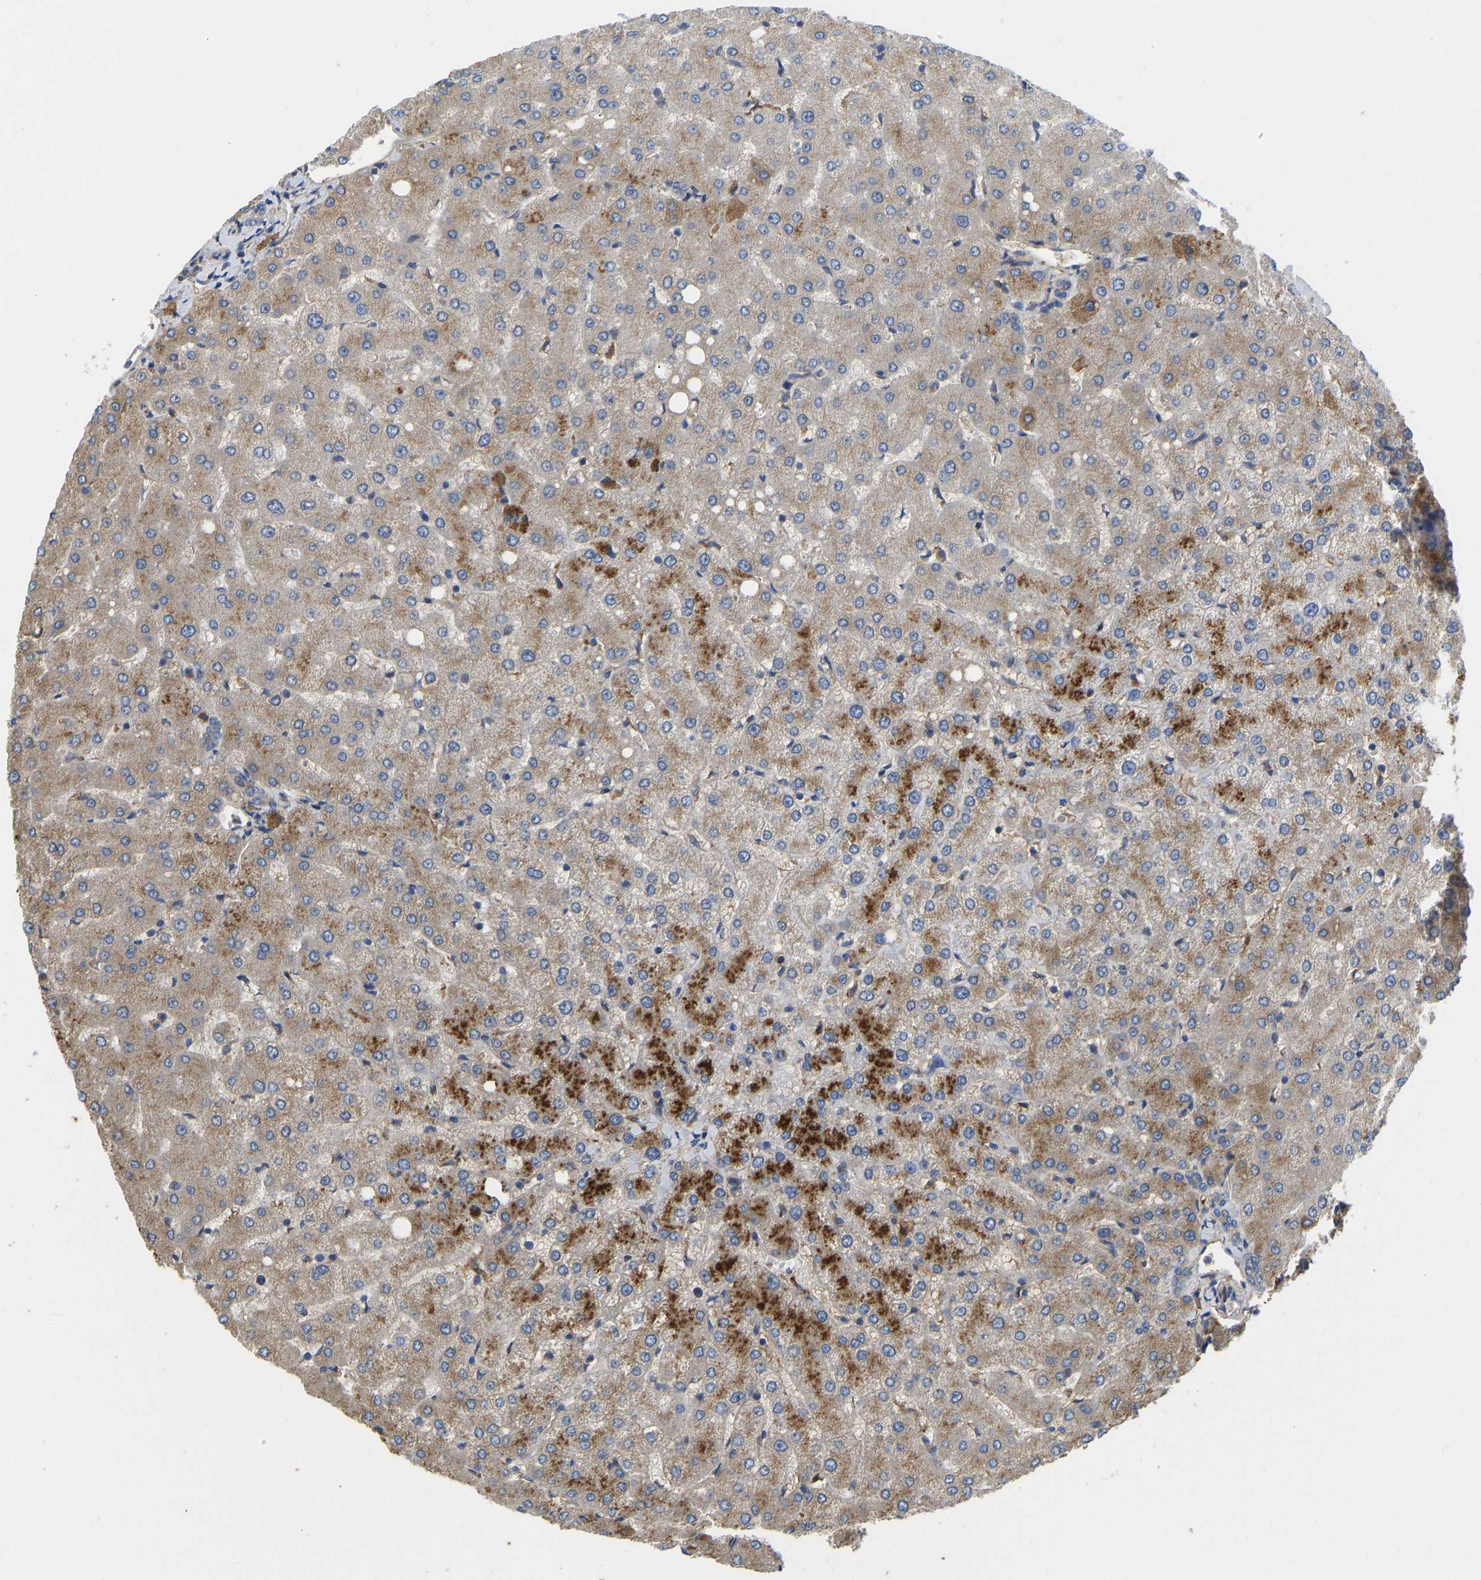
{"staining": {"intensity": "negative", "quantity": "none", "location": "none"}, "tissue": "liver", "cell_type": "Cholangiocytes", "image_type": "normal", "snomed": [{"axis": "morphology", "description": "Normal tissue, NOS"}, {"axis": "topography", "description": "Liver"}], "caption": "Immunohistochemistry (IHC) of unremarkable liver reveals no expression in cholangiocytes. (Stains: DAB immunohistochemistry (IHC) with hematoxylin counter stain, Microscopy: brightfield microscopy at high magnification).", "gene": "VCPKMT", "patient": {"sex": "female", "age": 54}}